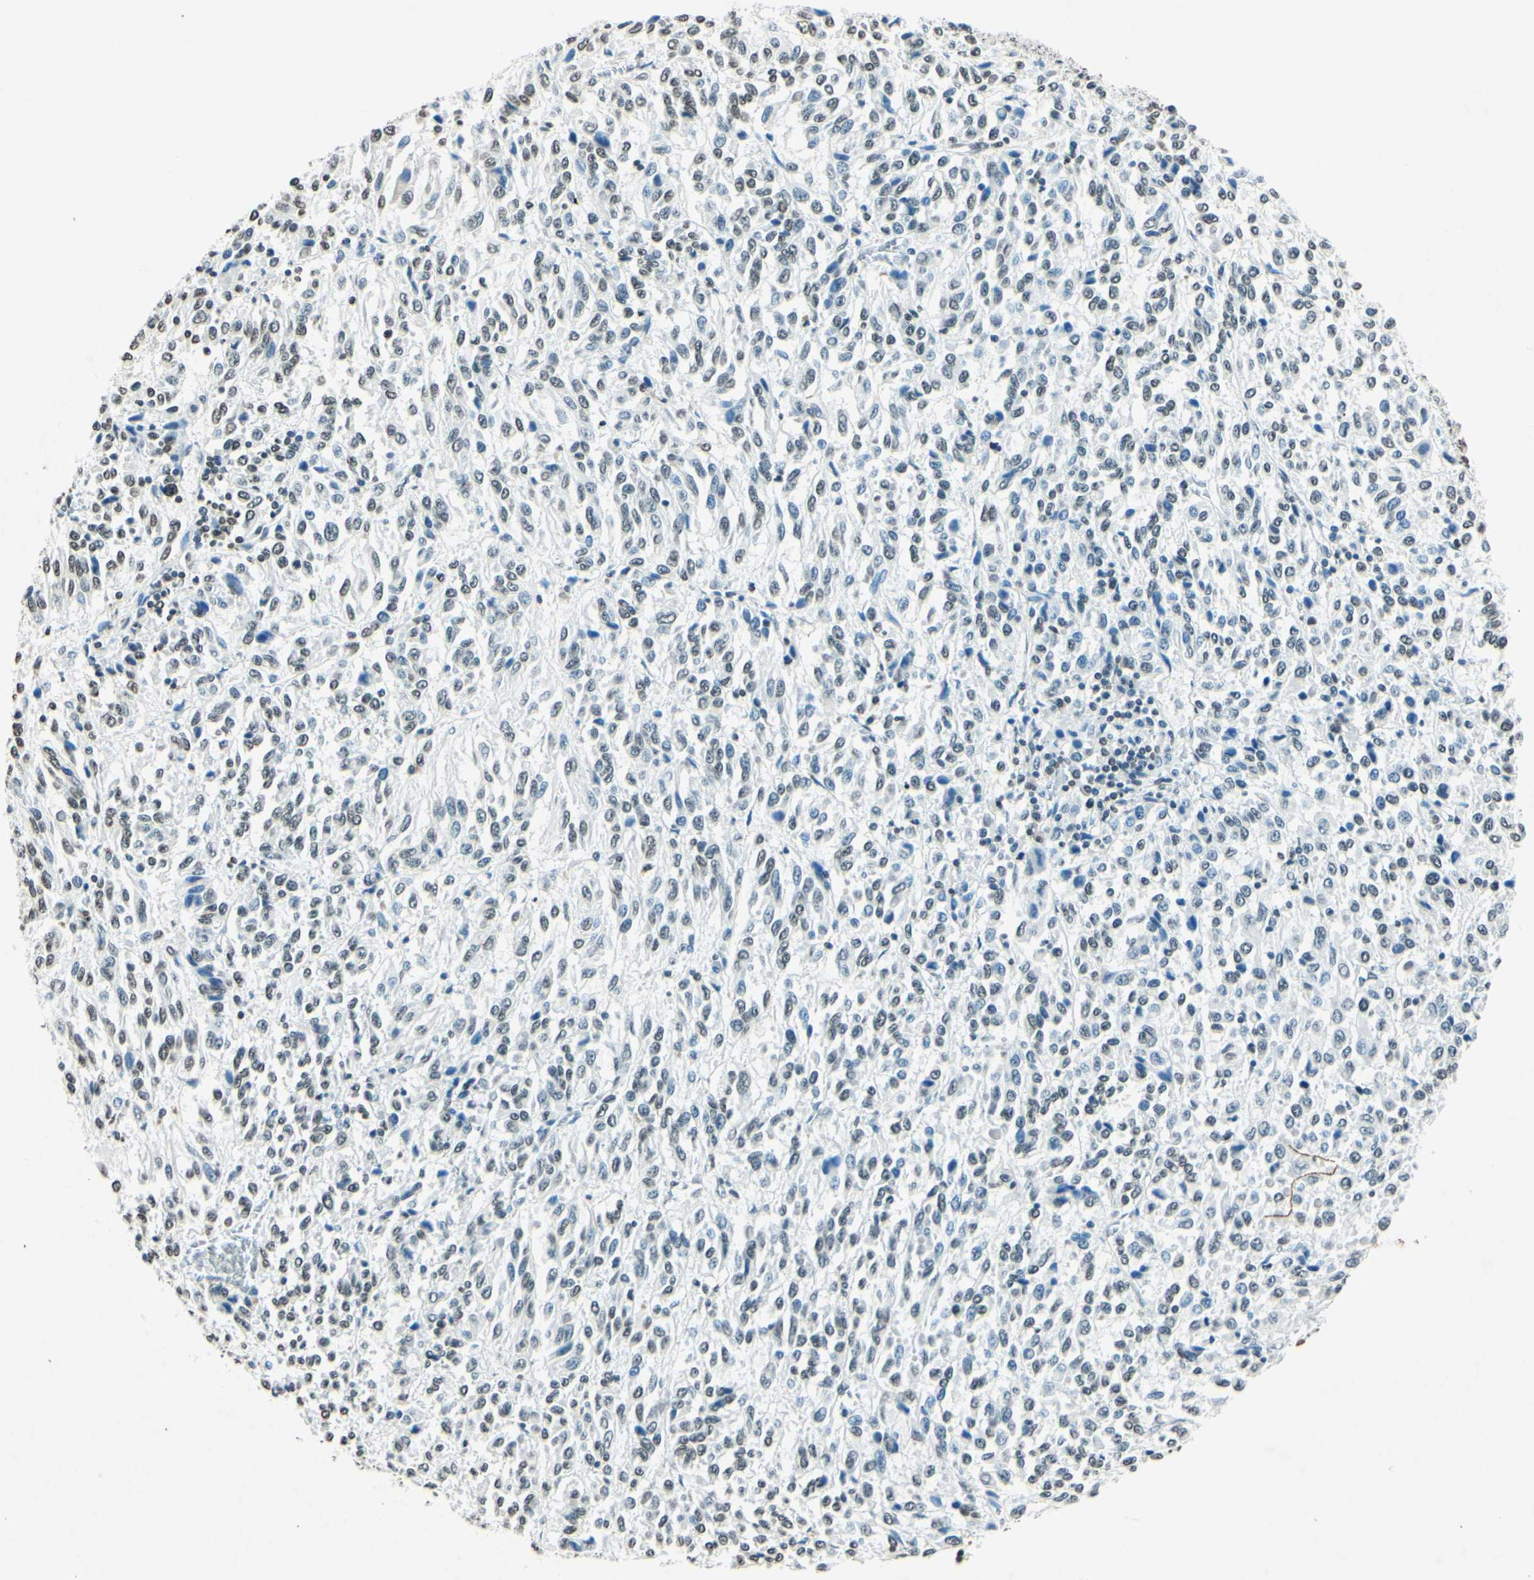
{"staining": {"intensity": "weak", "quantity": "<25%", "location": "nuclear"}, "tissue": "melanoma", "cell_type": "Tumor cells", "image_type": "cancer", "snomed": [{"axis": "morphology", "description": "Malignant melanoma, Metastatic site"}, {"axis": "topography", "description": "Lung"}], "caption": "Immunohistochemistry (IHC) of malignant melanoma (metastatic site) reveals no expression in tumor cells.", "gene": "MSH2", "patient": {"sex": "male", "age": 64}}